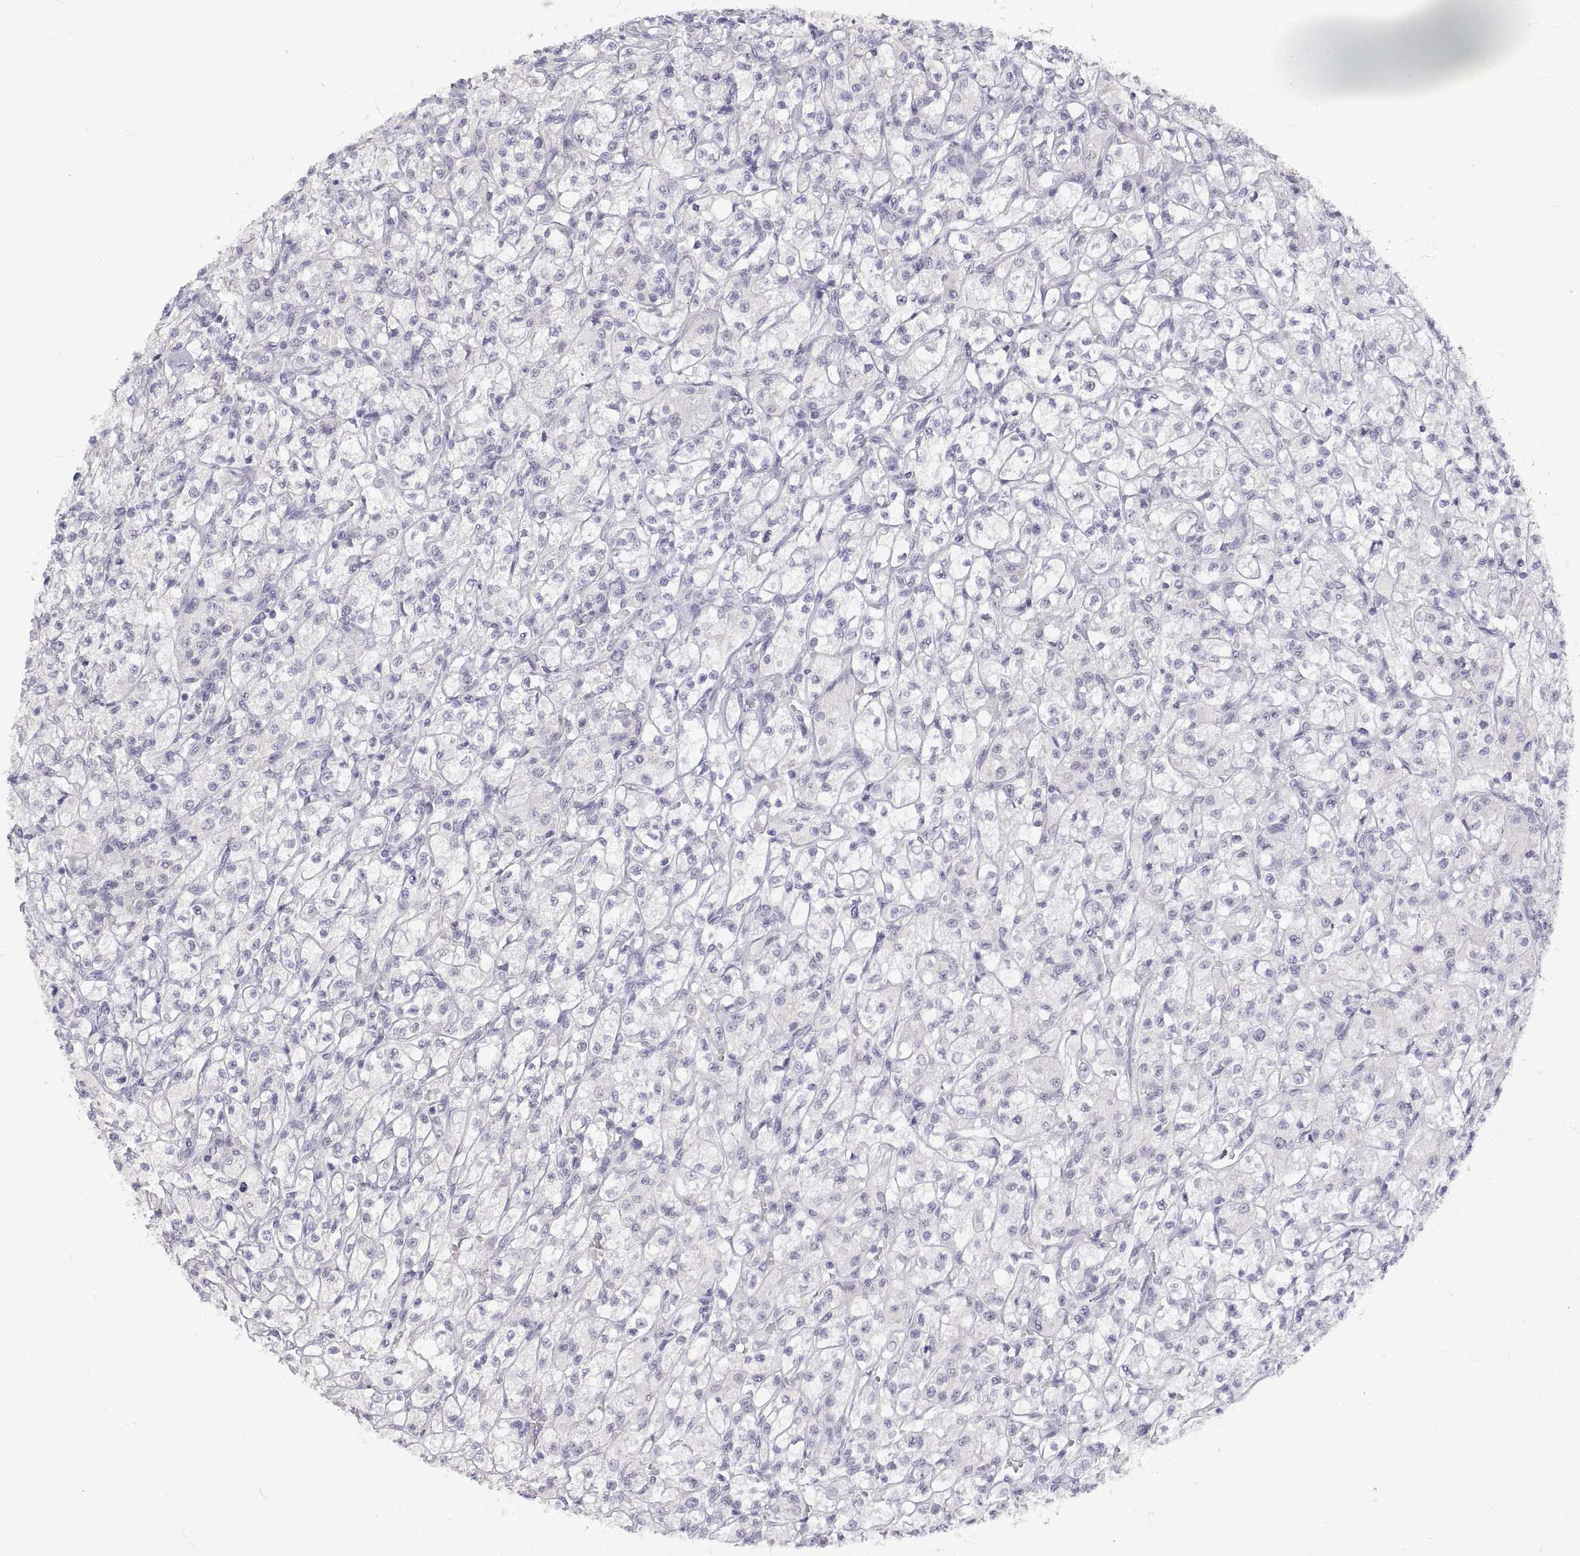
{"staining": {"intensity": "negative", "quantity": "none", "location": "none"}, "tissue": "renal cancer", "cell_type": "Tumor cells", "image_type": "cancer", "snomed": [{"axis": "morphology", "description": "Adenocarcinoma, NOS"}, {"axis": "topography", "description": "Kidney"}], "caption": "Renal adenocarcinoma stained for a protein using immunohistochemistry displays no staining tumor cells.", "gene": "ANO2", "patient": {"sex": "female", "age": 70}}